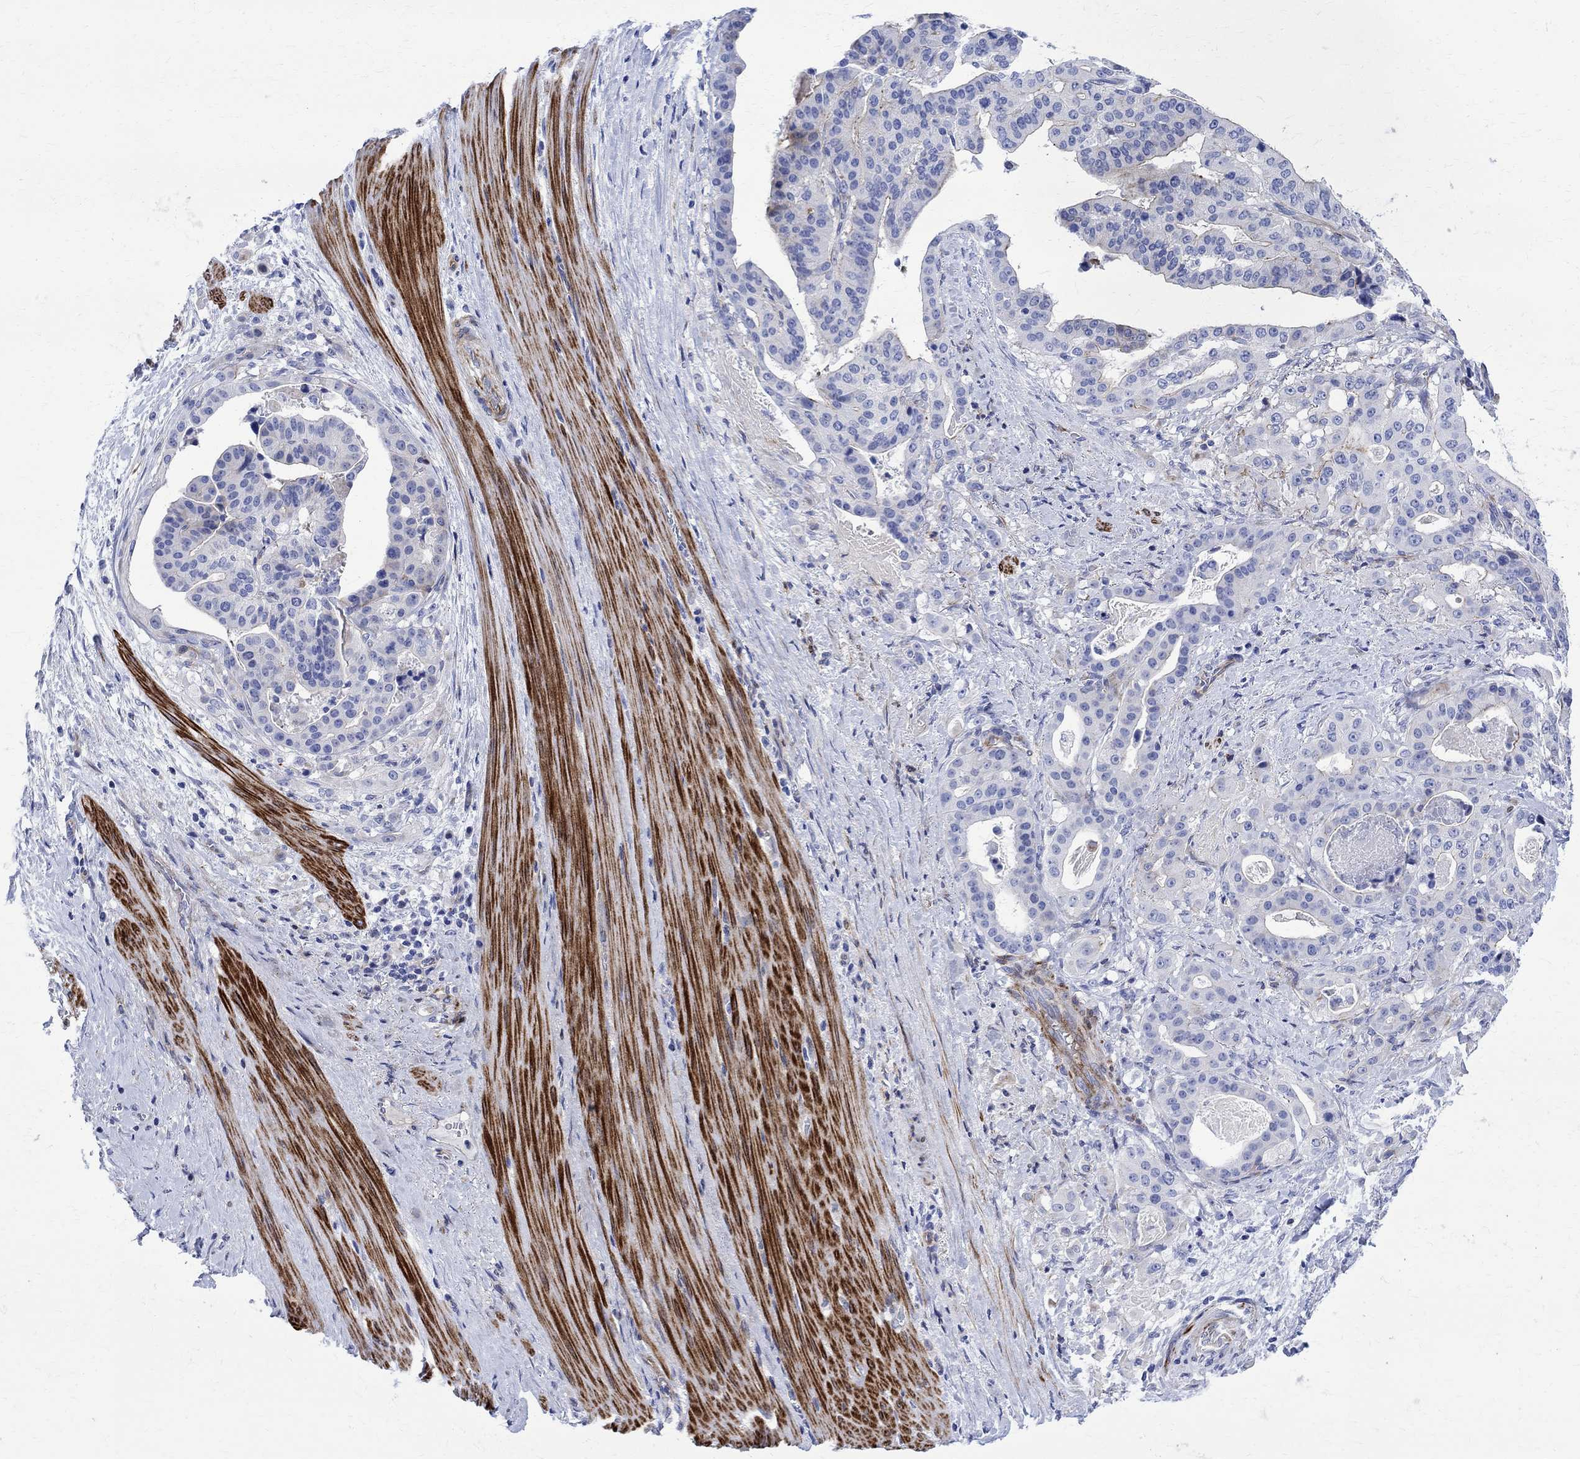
{"staining": {"intensity": "moderate", "quantity": "<25%", "location": "cytoplasmic/membranous"}, "tissue": "stomach cancer", "cell_type": "Tumor cells", "image_type": "cancer", "snomed": [{"axis": "morphology", "description": "Adenocarcinoma, NOS"}, {"axis": "topography", "description": "Stomach"}], "caption": "This micrograph exhibits adenocarcinoma (stomach) stained with immunohistochemistry to label a protein in brown. The cytoplasmic/membranous of tumor cells show moderate positivity for the protein. Nuclei are counter-stained blue.", "gene": "PARVB", "patient": {"sex": "male", "age": 48}}